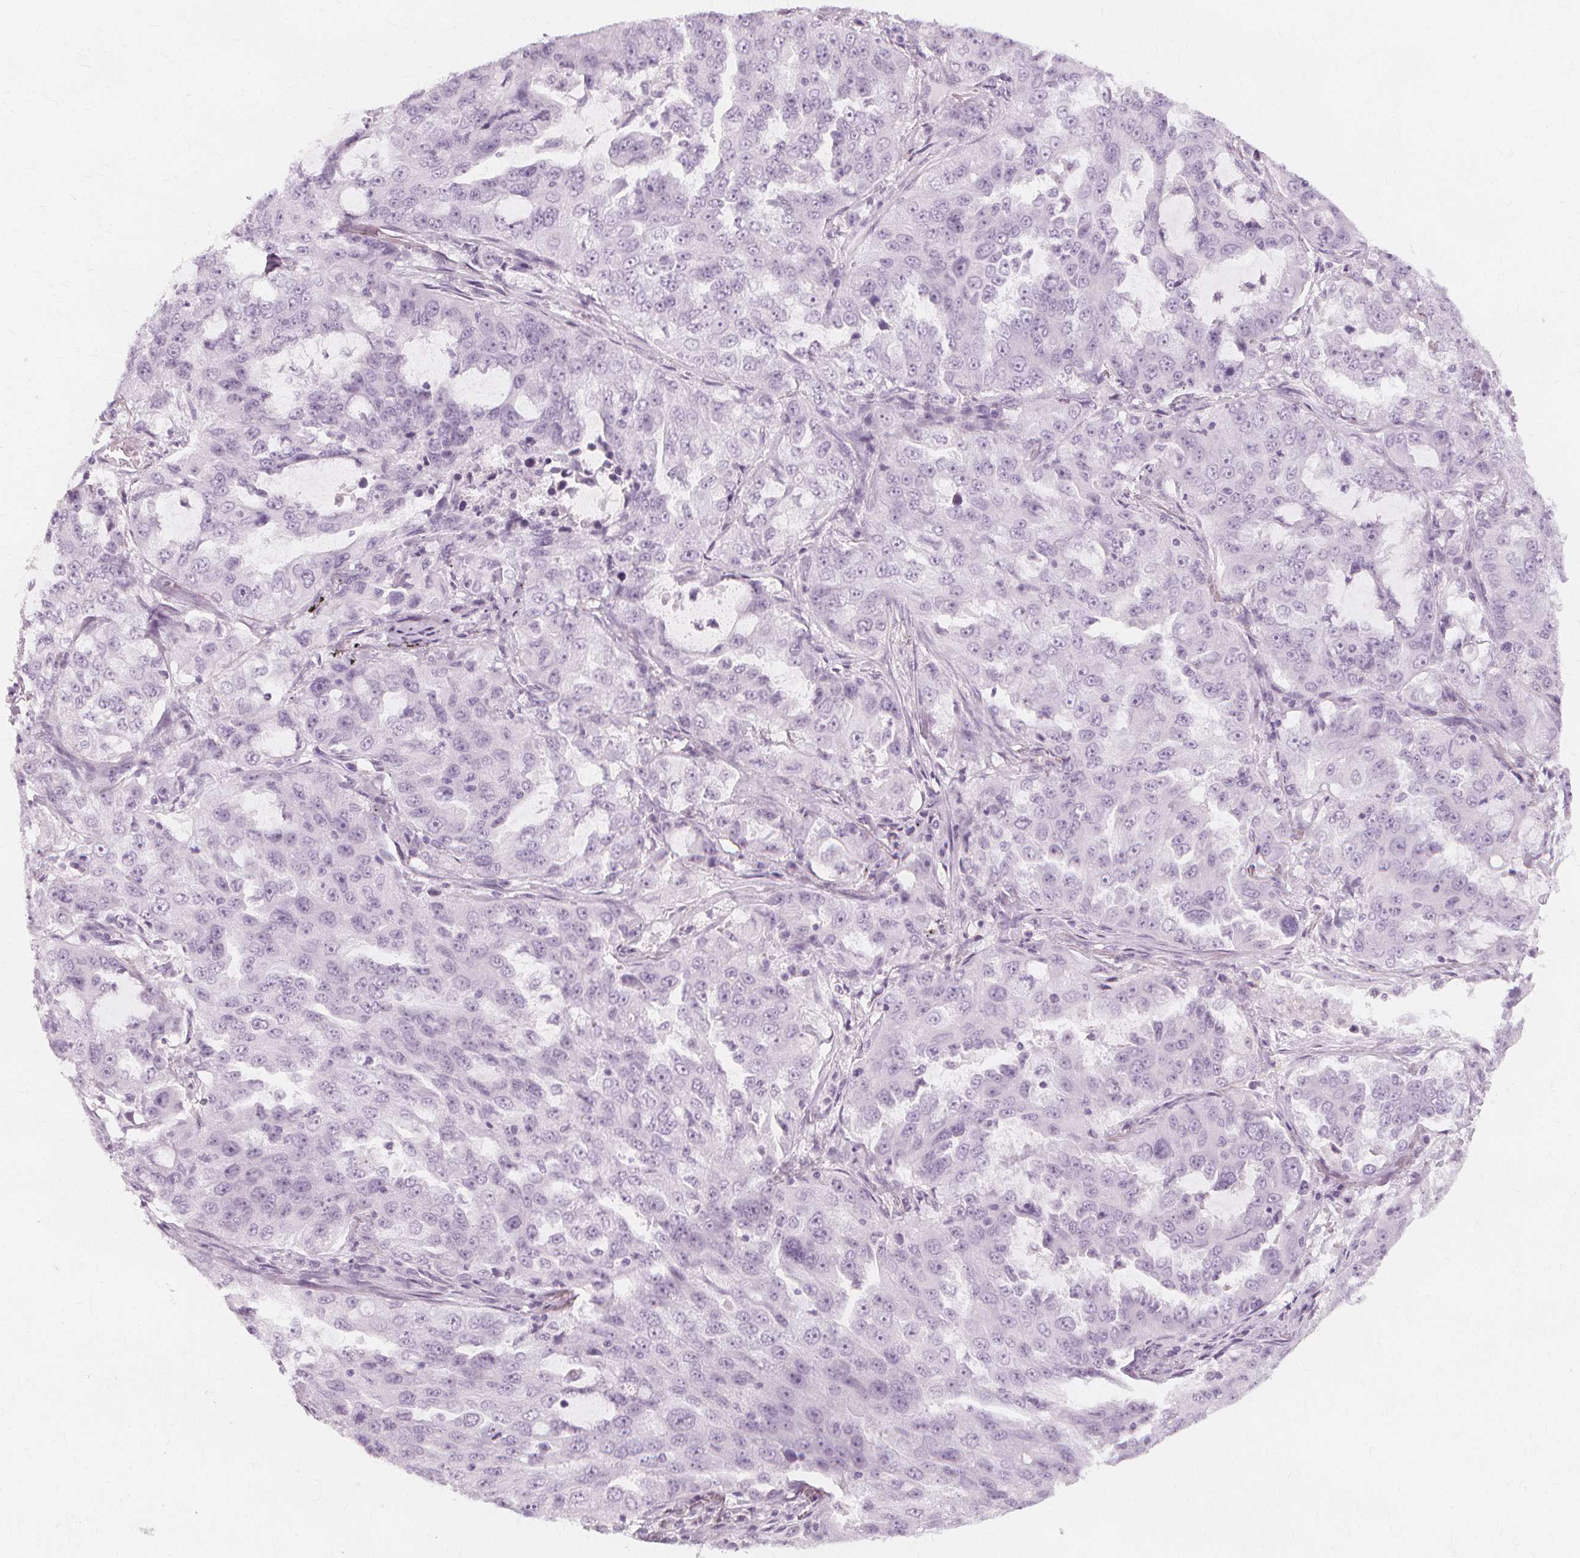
{"staining": {"intensity": "negative", "quantity": "none", "location": "none"}, "tissue": "lung cancer", "cell_type": "Tumor cells", "image_type": "cancer", "snomed": [{"axis": "morphology", "description": "Adenocarcinoma, NOS"}, {"axis": "topography", "description": "Lung"}], "caption": "An IHC photomicrograph of adenocarcinoma (lung) is shown. There is no staining in tumor cells of adenocarcinoma (lung).", "gene": "TFF1", "patient": {"sex": "female", "age": 61}}